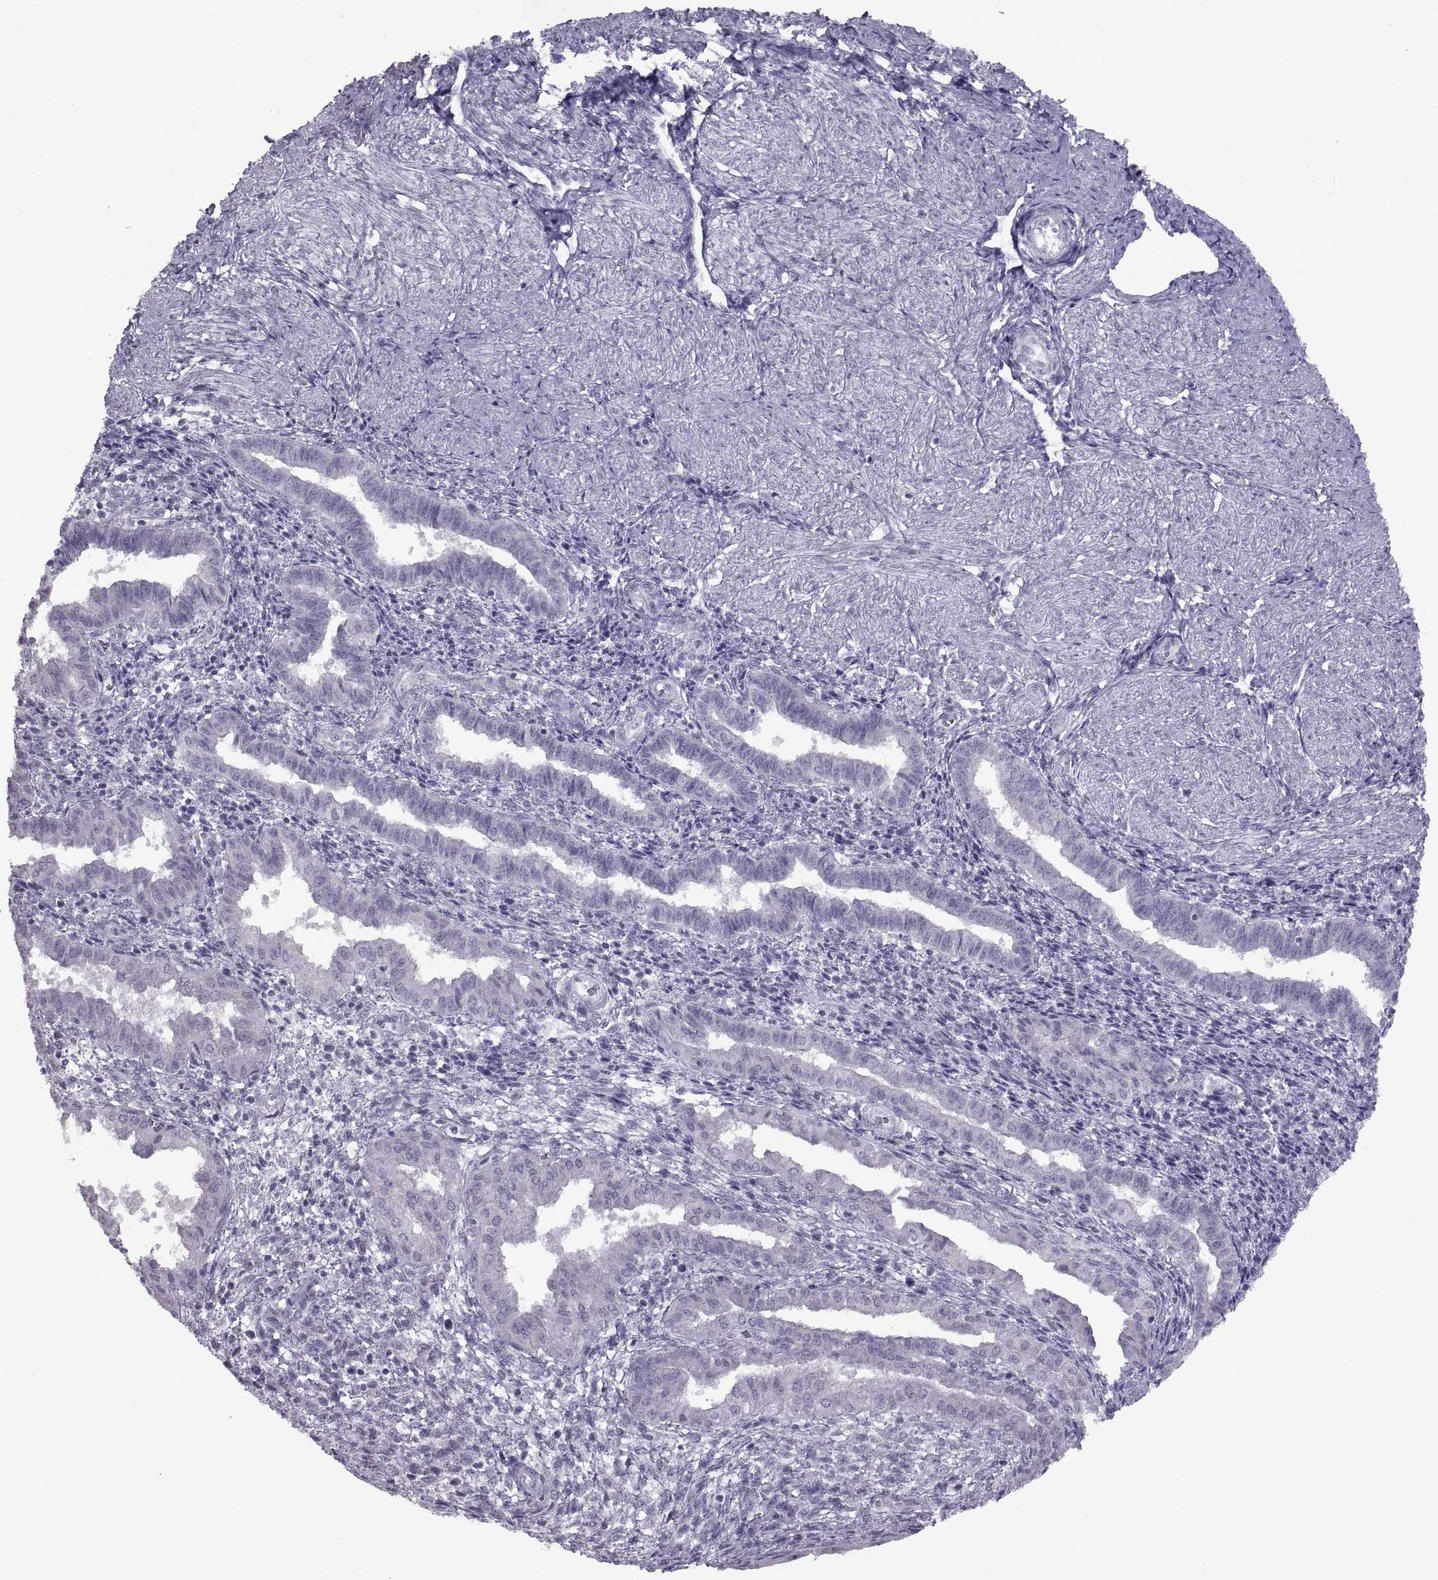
{"staining": {"intensity": "negative", "quantity": "none", "location": "none"}, "tissue": "endometrium", "cell_type": "Cells in endometrial stroma", "image_type": "normal", "snomed": [{"axis": "morphology", "description": "Normal tissue, NOS"}, {"axis": "topography", "description": "Endometrium"}], "caption": "Immunohistochemical staining of unremarkable human endometrium demonstrates no significant staining in cells in endometrial stroma.", "gene": "ASIC2", "patient": {"sex": "female", "age": 37}}